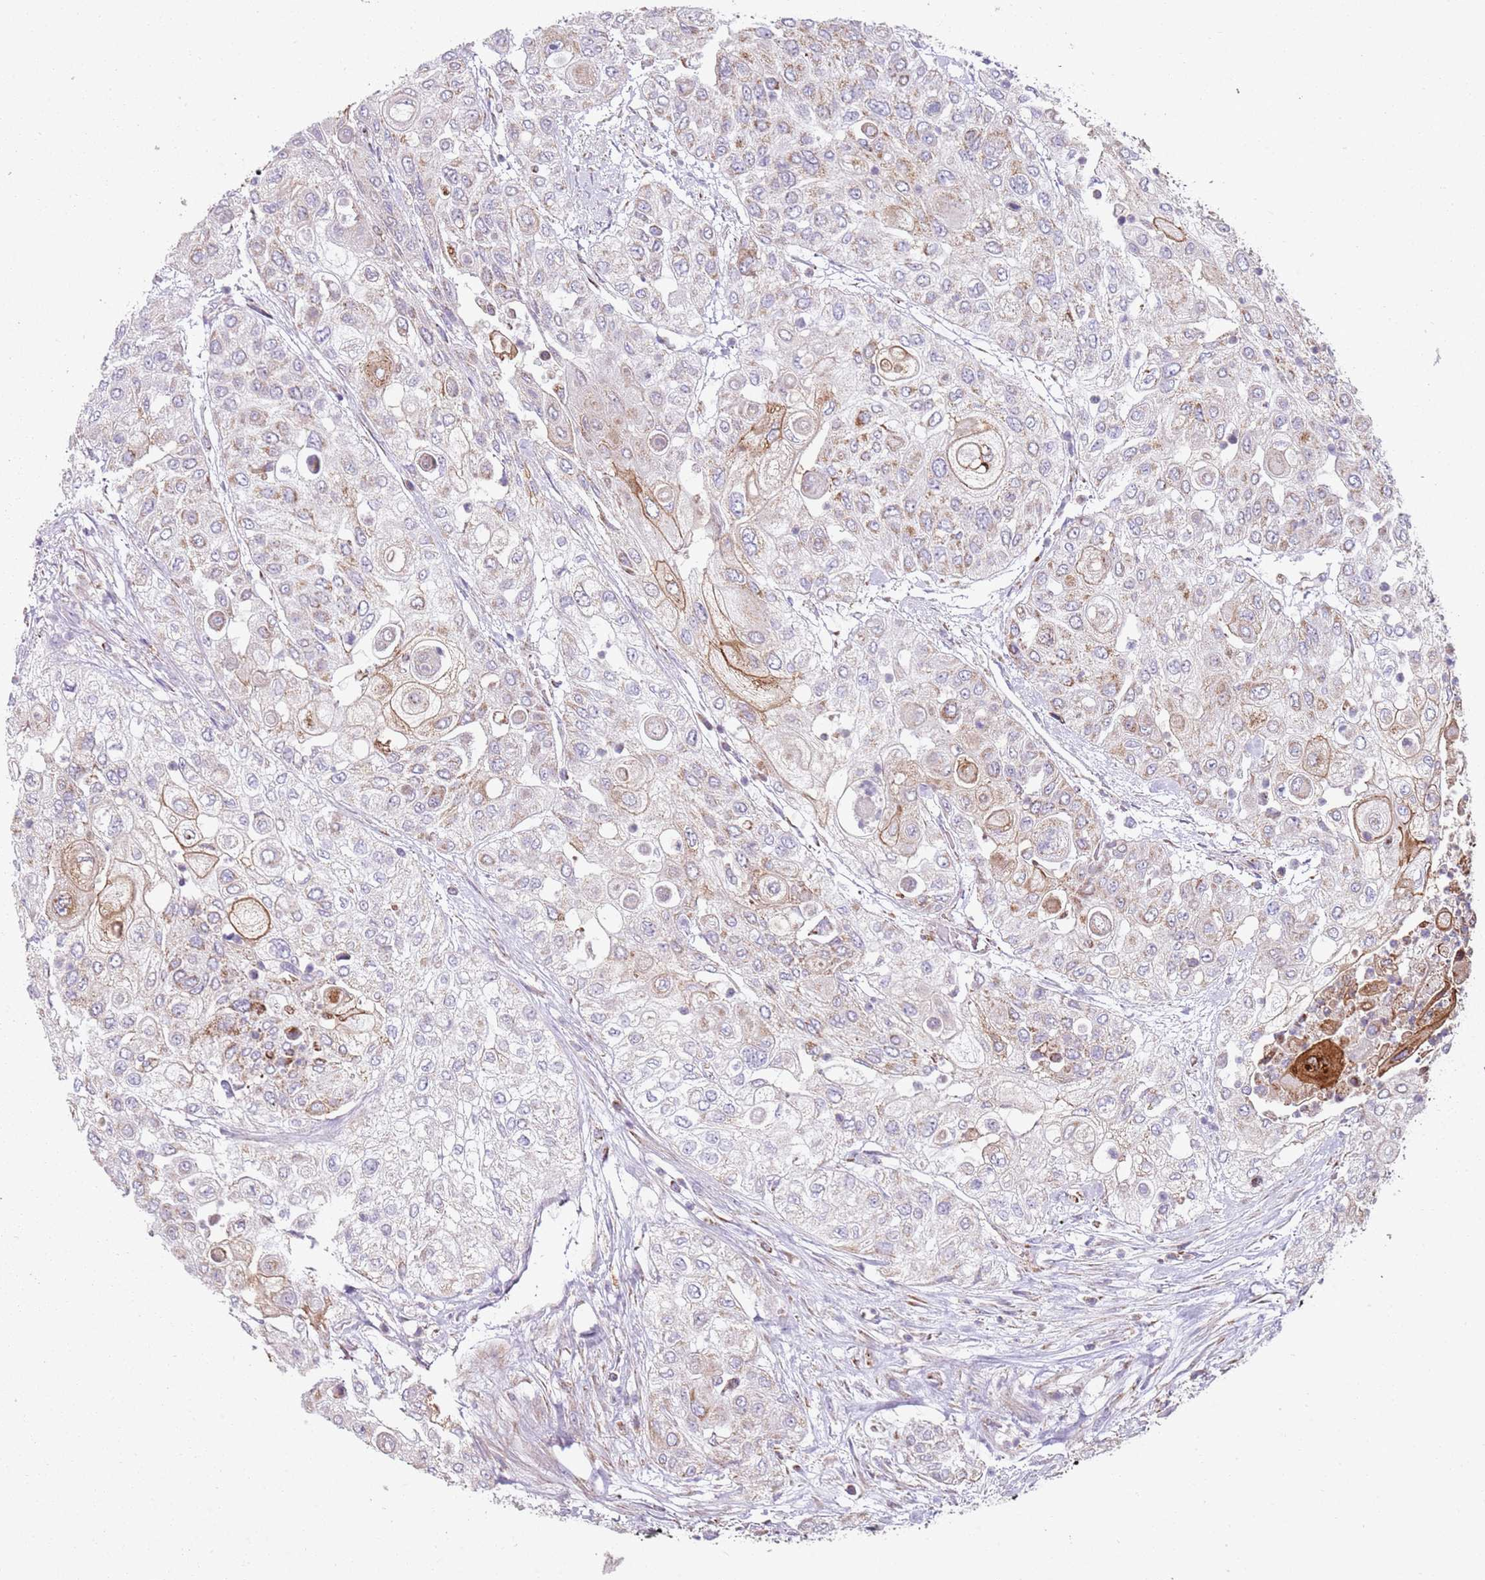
{"staining": {"intensity": "moderate", "quantity": "<25%", "location": "cytoplasmic/membranous"}, "tissue": "urothelial cancer", "cell_type": "Tumor cells", "image_type": "cancer", "snomed": [{"axis": "morphology", "description": "Urothelial carcinoma, High grade"}, {"axis": "topography", "description": "Urinary bladder"}], "caption": "Protein expression analysis of human urothelial cancer reveals moderate cytoplasmic/membranous positivity in about <25% of tumor cells.", "gene": "GAS8", "patient": {"sex": "female", "age": 79}}